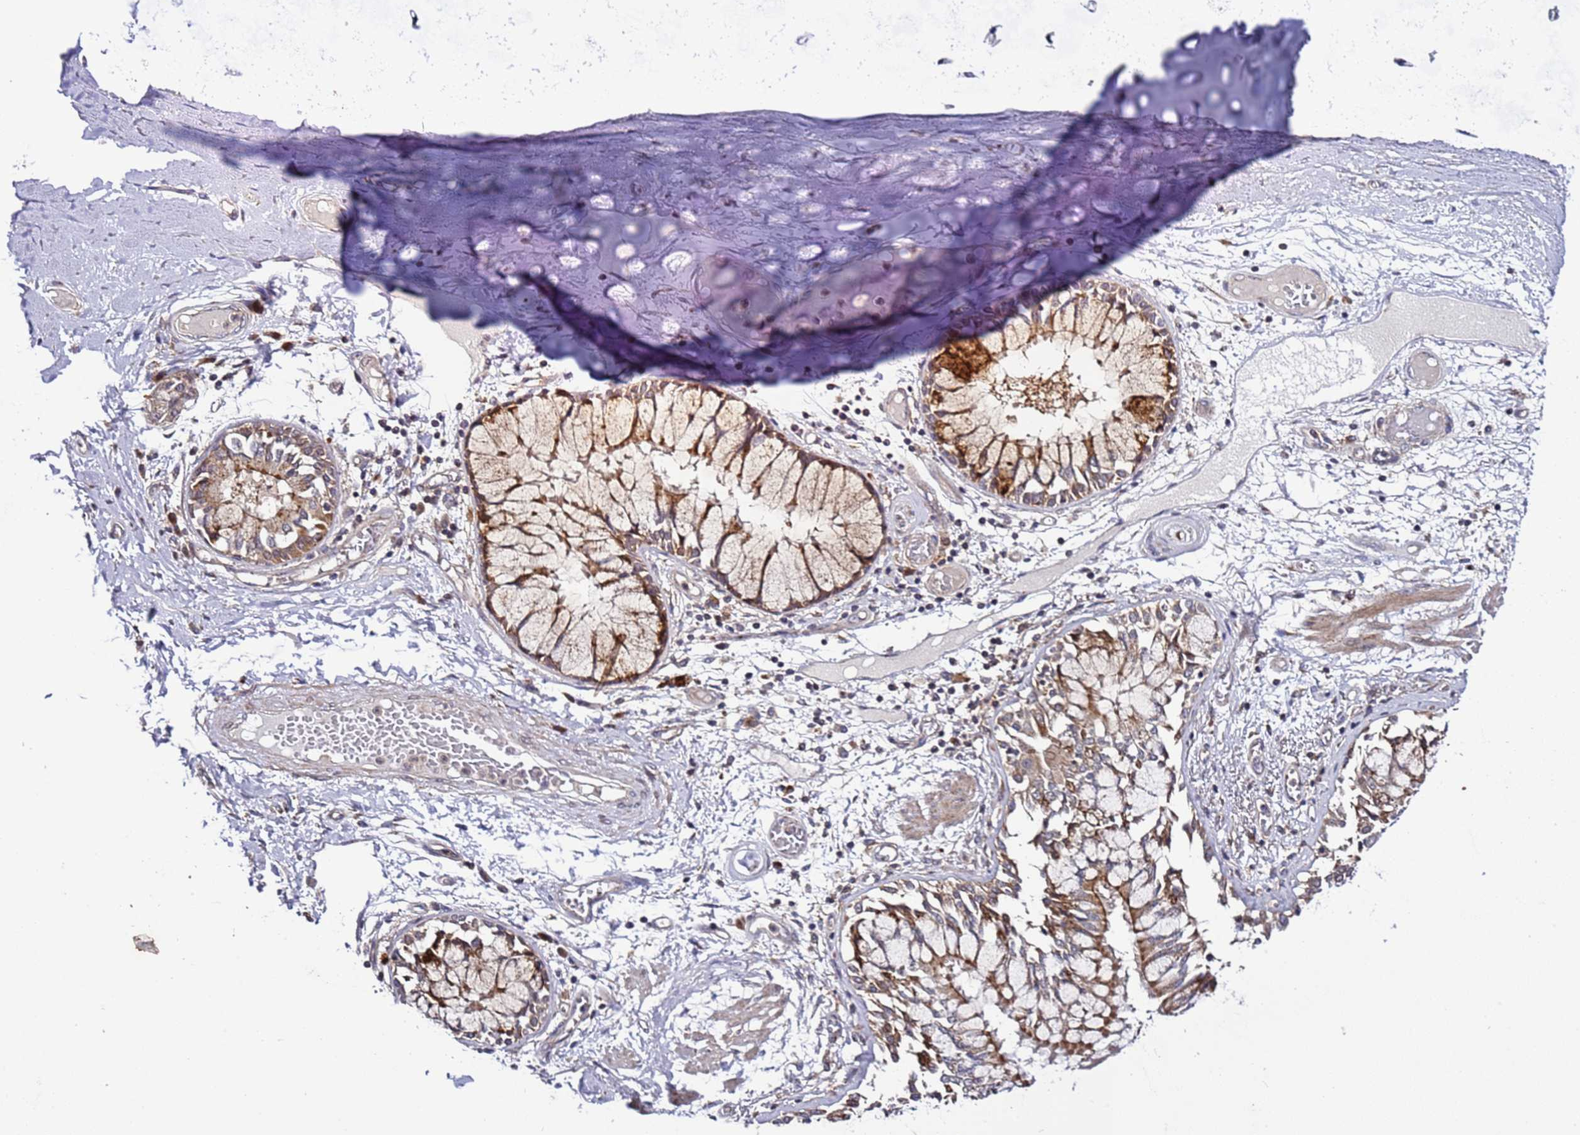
{"staining": {"intensity": "negative", "quantity": "none", "location": "none"}, "tissue": "adipose tissue", "cell_type": "Adipocytes", "image_type": "normal", "snomed": [{"axis": "morphology", "description": "Normal tissue, NOS"}, {"axis": "topography", "description": "Cartilage tissue"}, {"axis": "topography", "description": "Bronchus"}, {"axis": "topography", "description": "Lung"}, {"axis": "topography", "description": "Peripheral nerve tissue"}], "caption": "The image shows no significant staining in adipocytes of adipose tissue. (IHC, brightfield microscopy, high magnification).", "gene": "TMEM176B", "patient": {"sex": "female", "age": 49}}